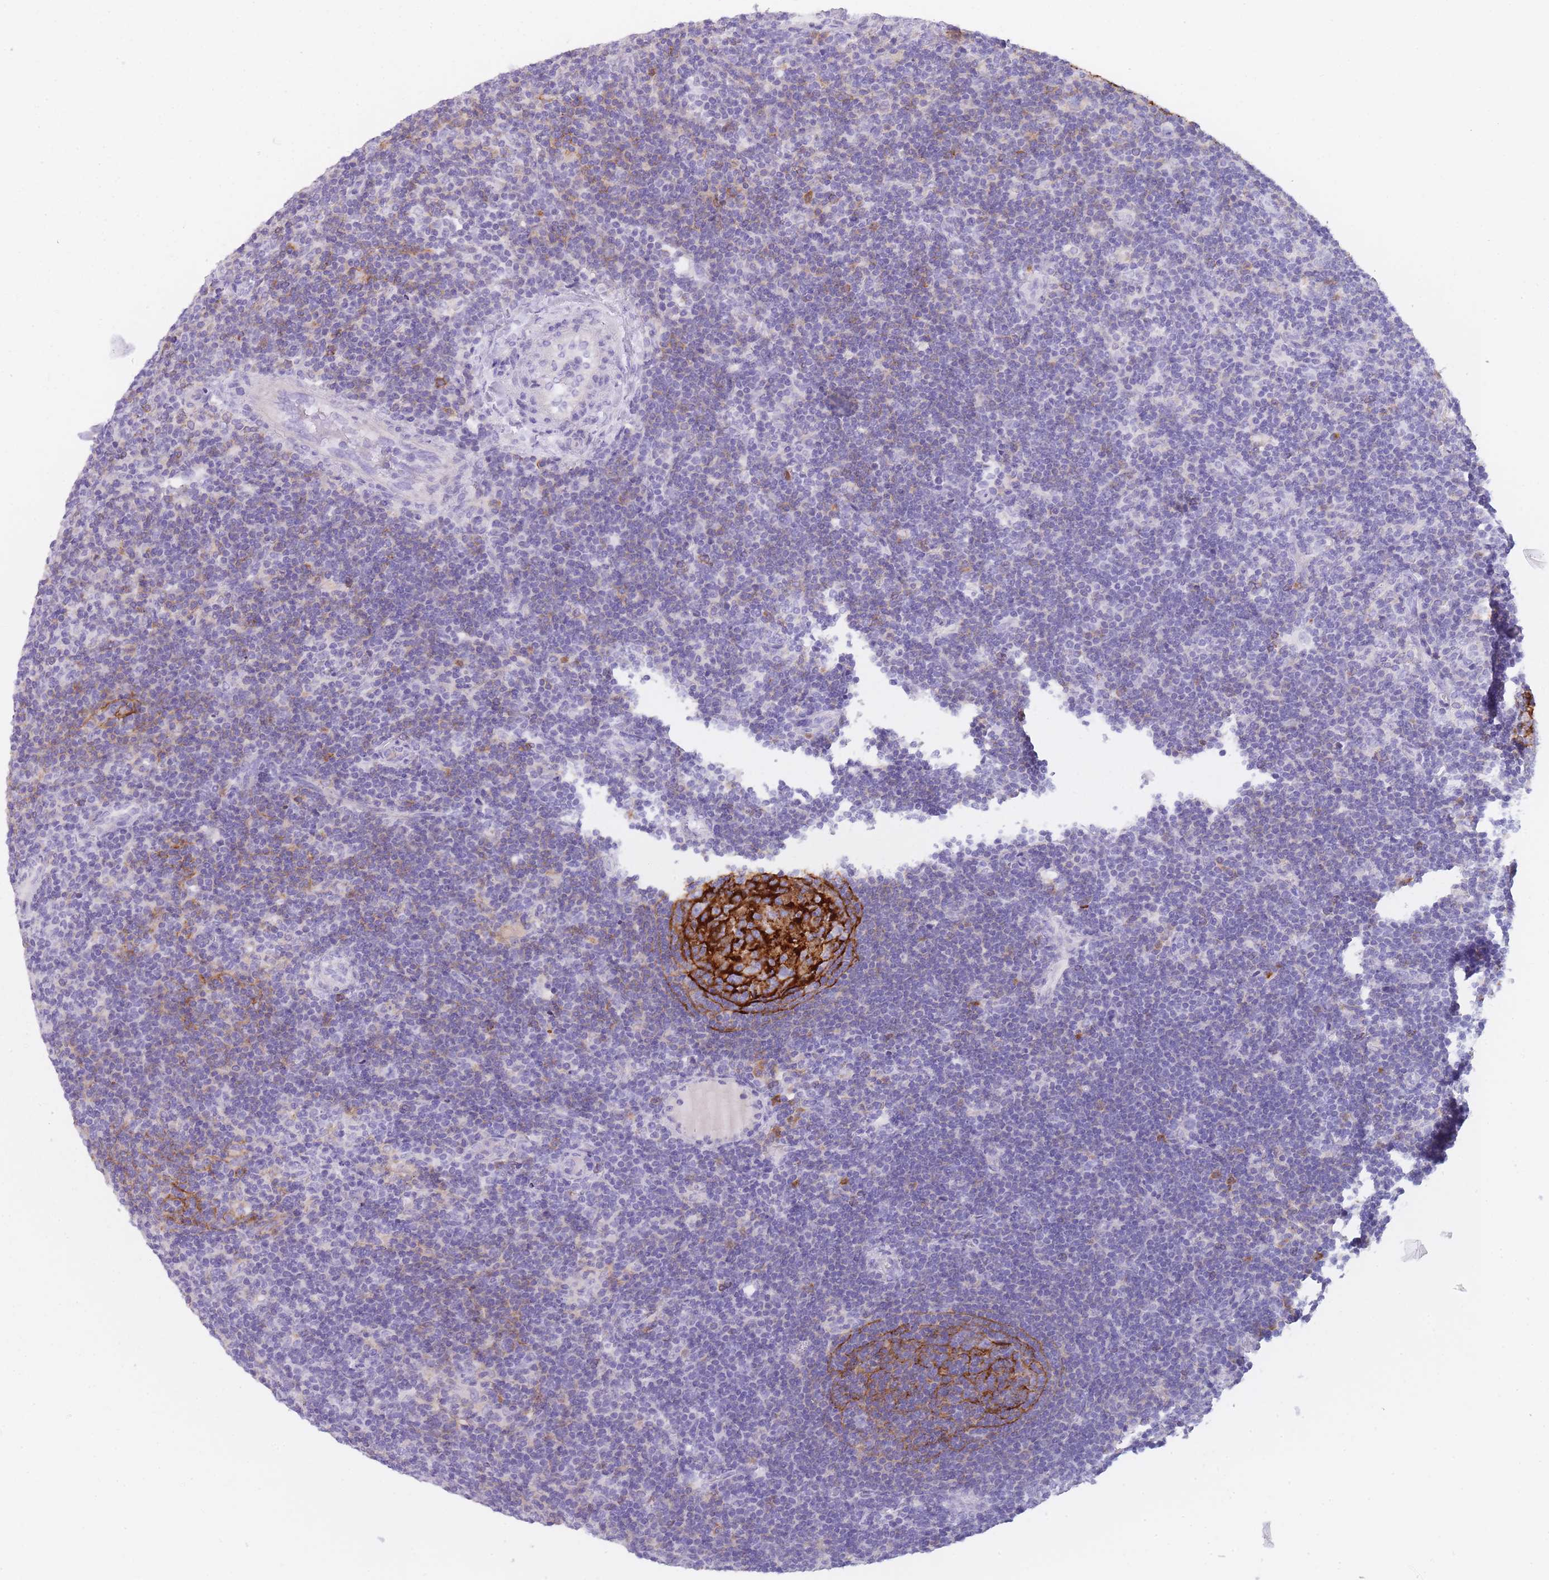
{"staining": {"intensity": "negative", "quantity": "none", "location": "none"}, "tissue": "lymphoma", "cell_type": "Tumor cells", "image_type": "cancer", "snomed": [{"axis": "morphology", "description": "Hodgkin's disease, NOS"}, {"axis": "topography", "description": "Lymph node"}], "caption": "Histopathology image shows no significant protein positivity in tumor cells of Hodgkin's disease. Brightfield microscopy of immunohistochemistry stained with DAB (3,3'-diaminobenzidine) (brown) and hematoxylin (blue), captured at high magnification.", "gene": "CR1L", "patient": {"sex": "female", "age": 57}}